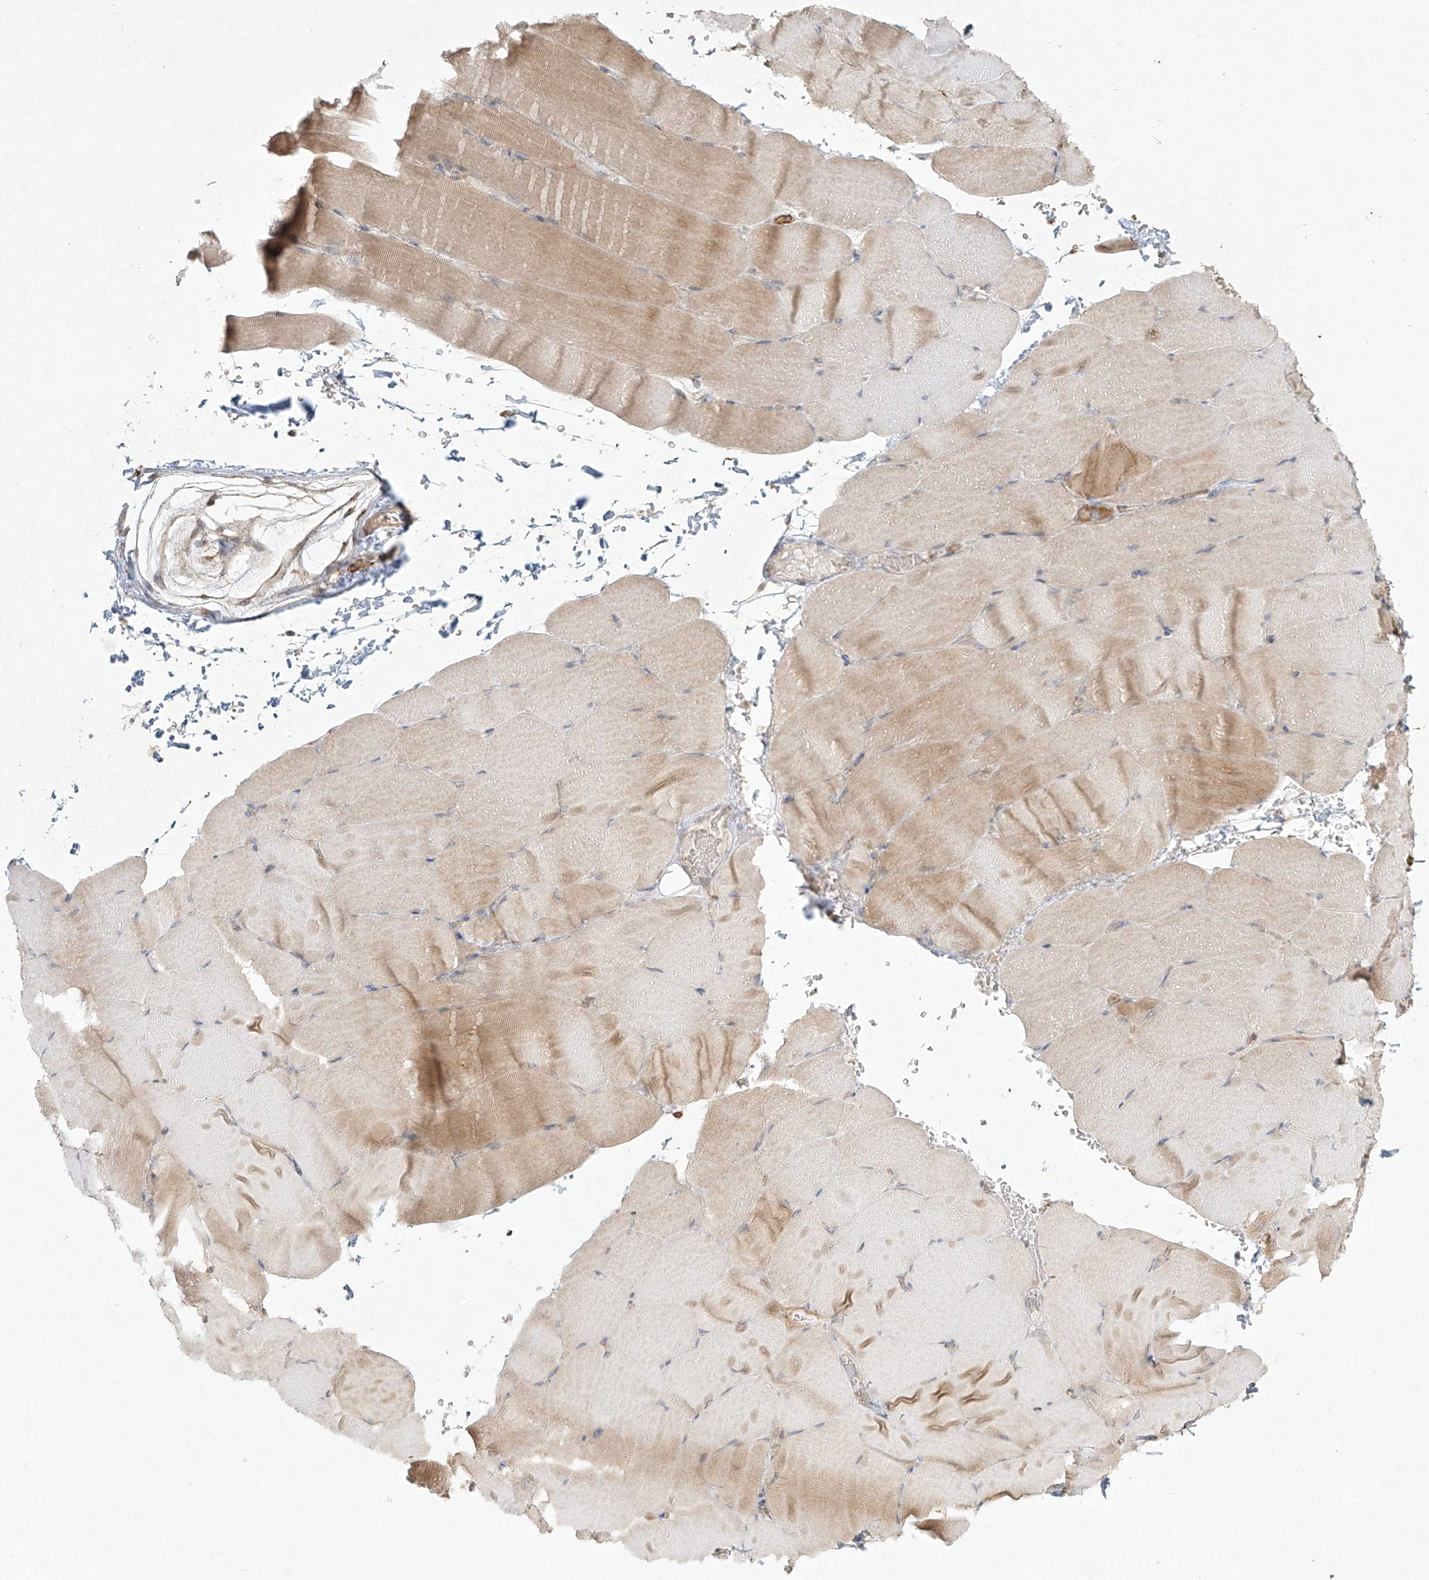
{"staining": {"intensity": "weak", "quantity": "<25%", "location": "cytoplasmic/membranous"}, "tissue": "skeletal muscle", "cell_type": "Myocytes", "image_type": "normal", "snomed": [{"axis": "morphology", "description": "Normal tissue, NOS"}, {"axis": "topography", "description": "Skeletal muscle"}, {"axis": "topography", "description": "Parathyroid gland"}], "caption": "DAB immunohistochemical staining of unremarkable skeletal muscle displays no significant positivity in myocytes.", "gene": "CD209", "patient": {"sex": "female", "age": 37}}